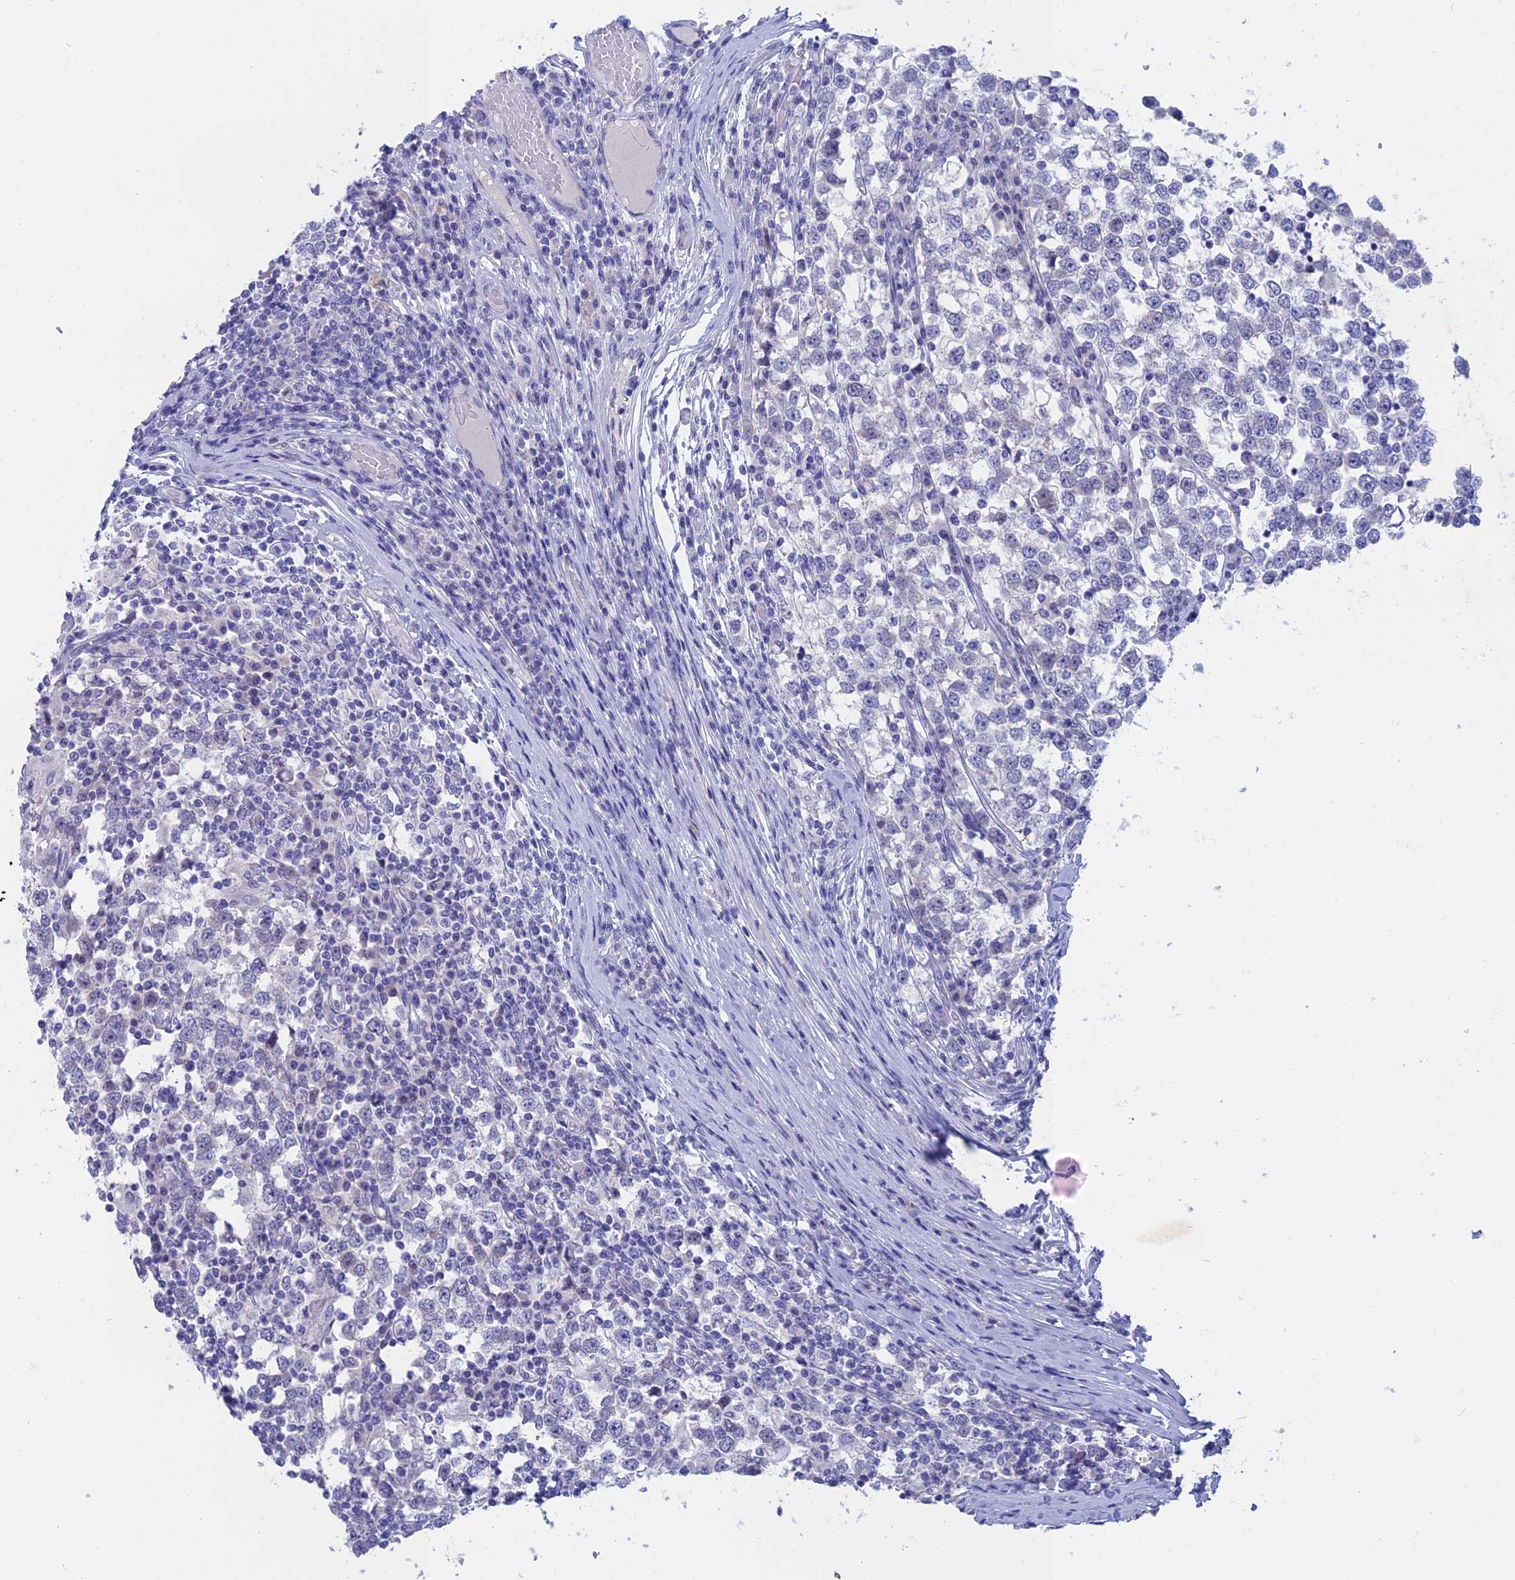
{"staining": {"intensity": "negative", "quantity": "none", "location": "none"}, "tissue": "testis cancer", "cell_type": "Tumor cells", "image_type": "cancer", "snomed": [{"axis": "morphology", "description": "Seminoma, NOS"}, {"axis": "topography", "description": "Testis"}], "caption": "A high-resolution histopathology image shows IHC staining of testis cancer, which demonstrates no significant positivity in tumor cells. (IHC, brightfield microscopy, high magnification).", "gene": "BTBD19", "patient": {"sex": "male", "age": 65}}